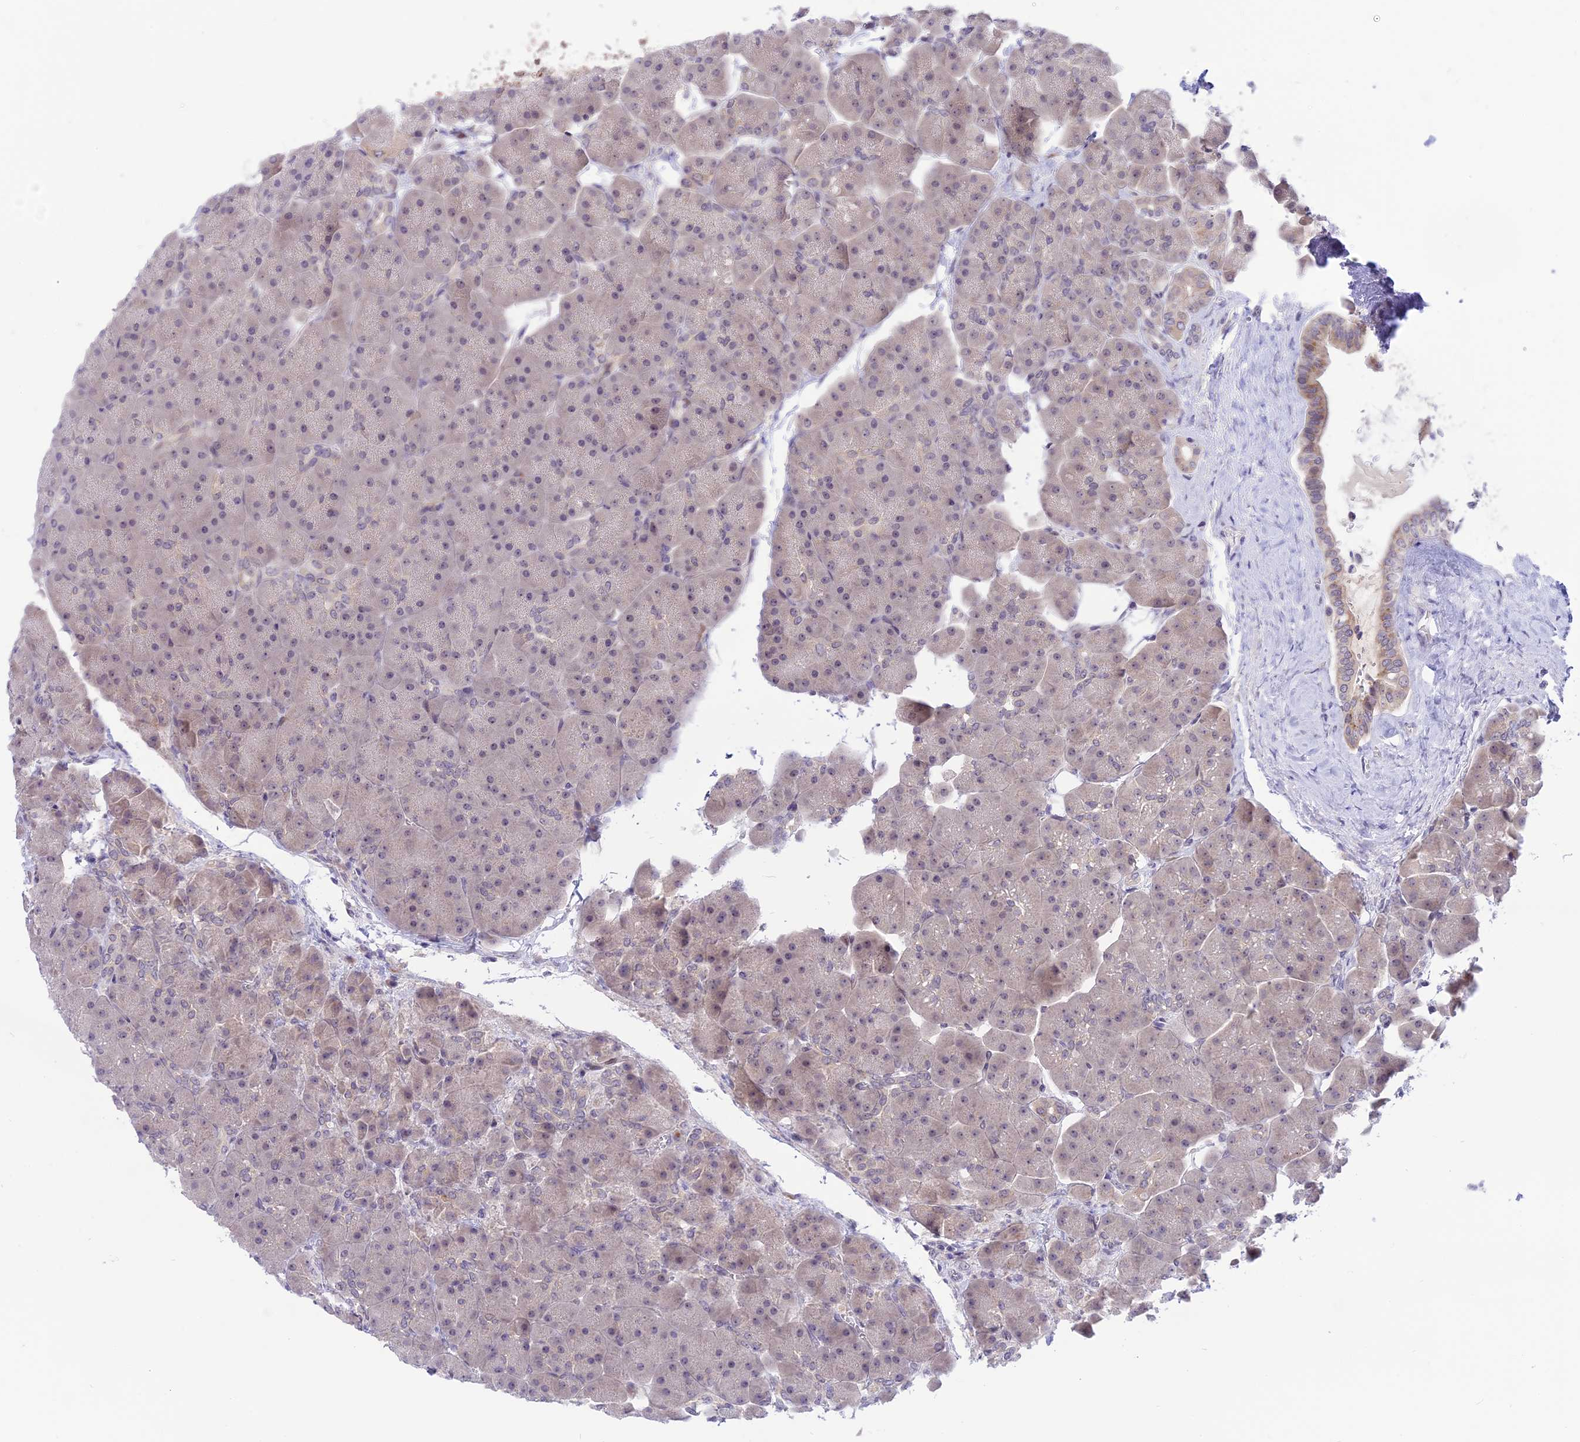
{"staining": {"intensity": "weak", "quantity": "<25%", "location": "cytoplasmic/membranous"}, "tissue": "pancreas", "cell_type": "Exocrine glandular cells", "image_type": "normal", "snomed": [{"axis": "morphology", "description": "Normal tissue, NOS"}, {"axis": "topography", "description": "Pancreas"}], "caption": "An image of pancreas stained for a protein shows no brown staining in exocrine glandular cells.", "gene": "ZNF837", "patient": {"sex": "male", "age": 66}}